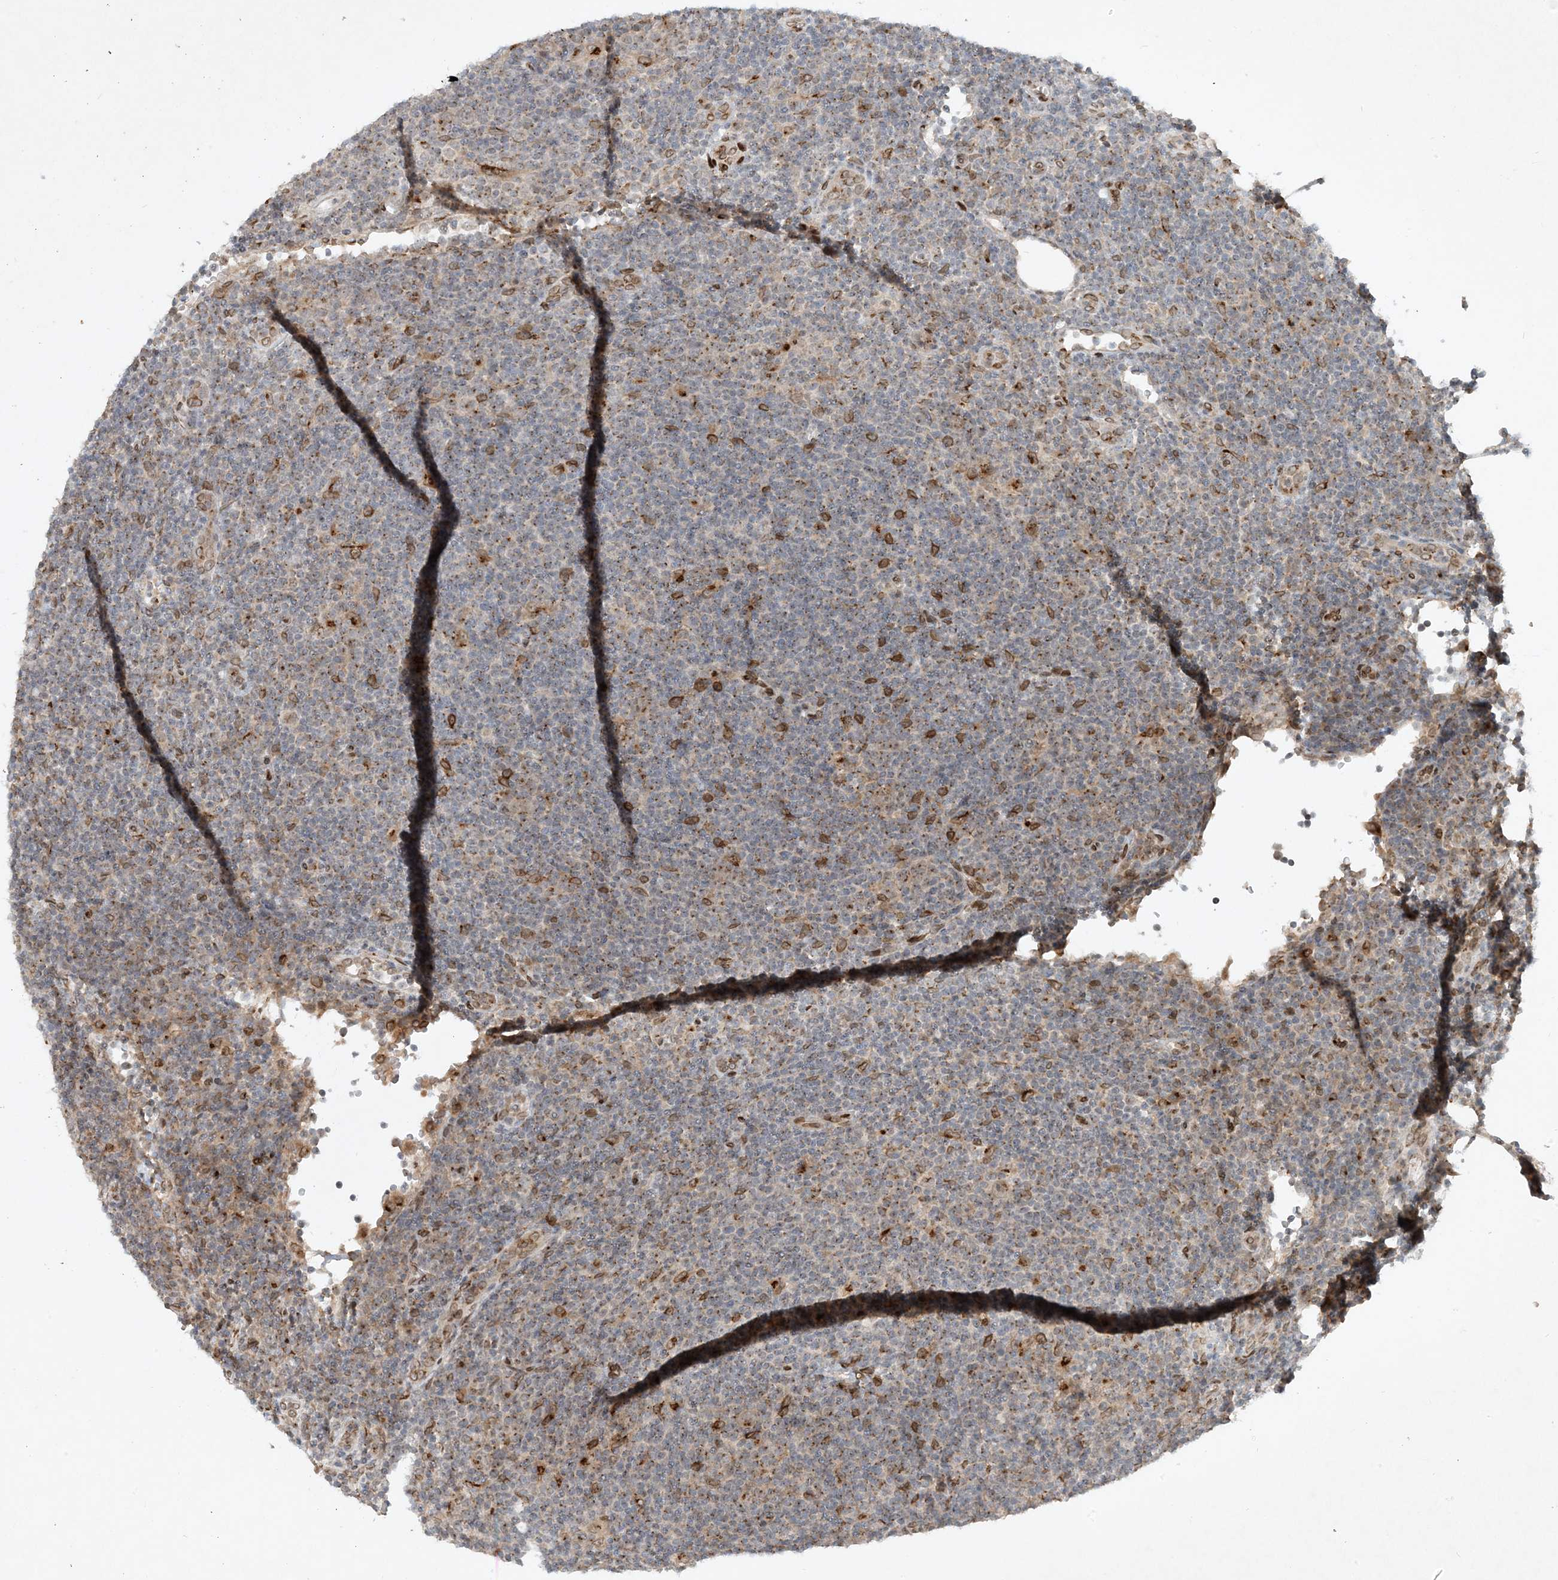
{"staining": {"intensity": "weak", "quantity": "<25%", "location": "cytoplasmic/membranous,nuclear"}, "tissue": "lymphoma", "cell_type": "Tumor cells", "image_type": "cancer", "snomed": [{"axis": "morphology", "description": "Hodgkin's disease, NOS"}, {"axis": "topography", "description": "Lymph node"}], "caption": "The micrograph demonstrates no staining of tumor cells in Hodgkin's disease.", "gene": "SLC35A2", "patient": {"sex": "female", "age": 57}}